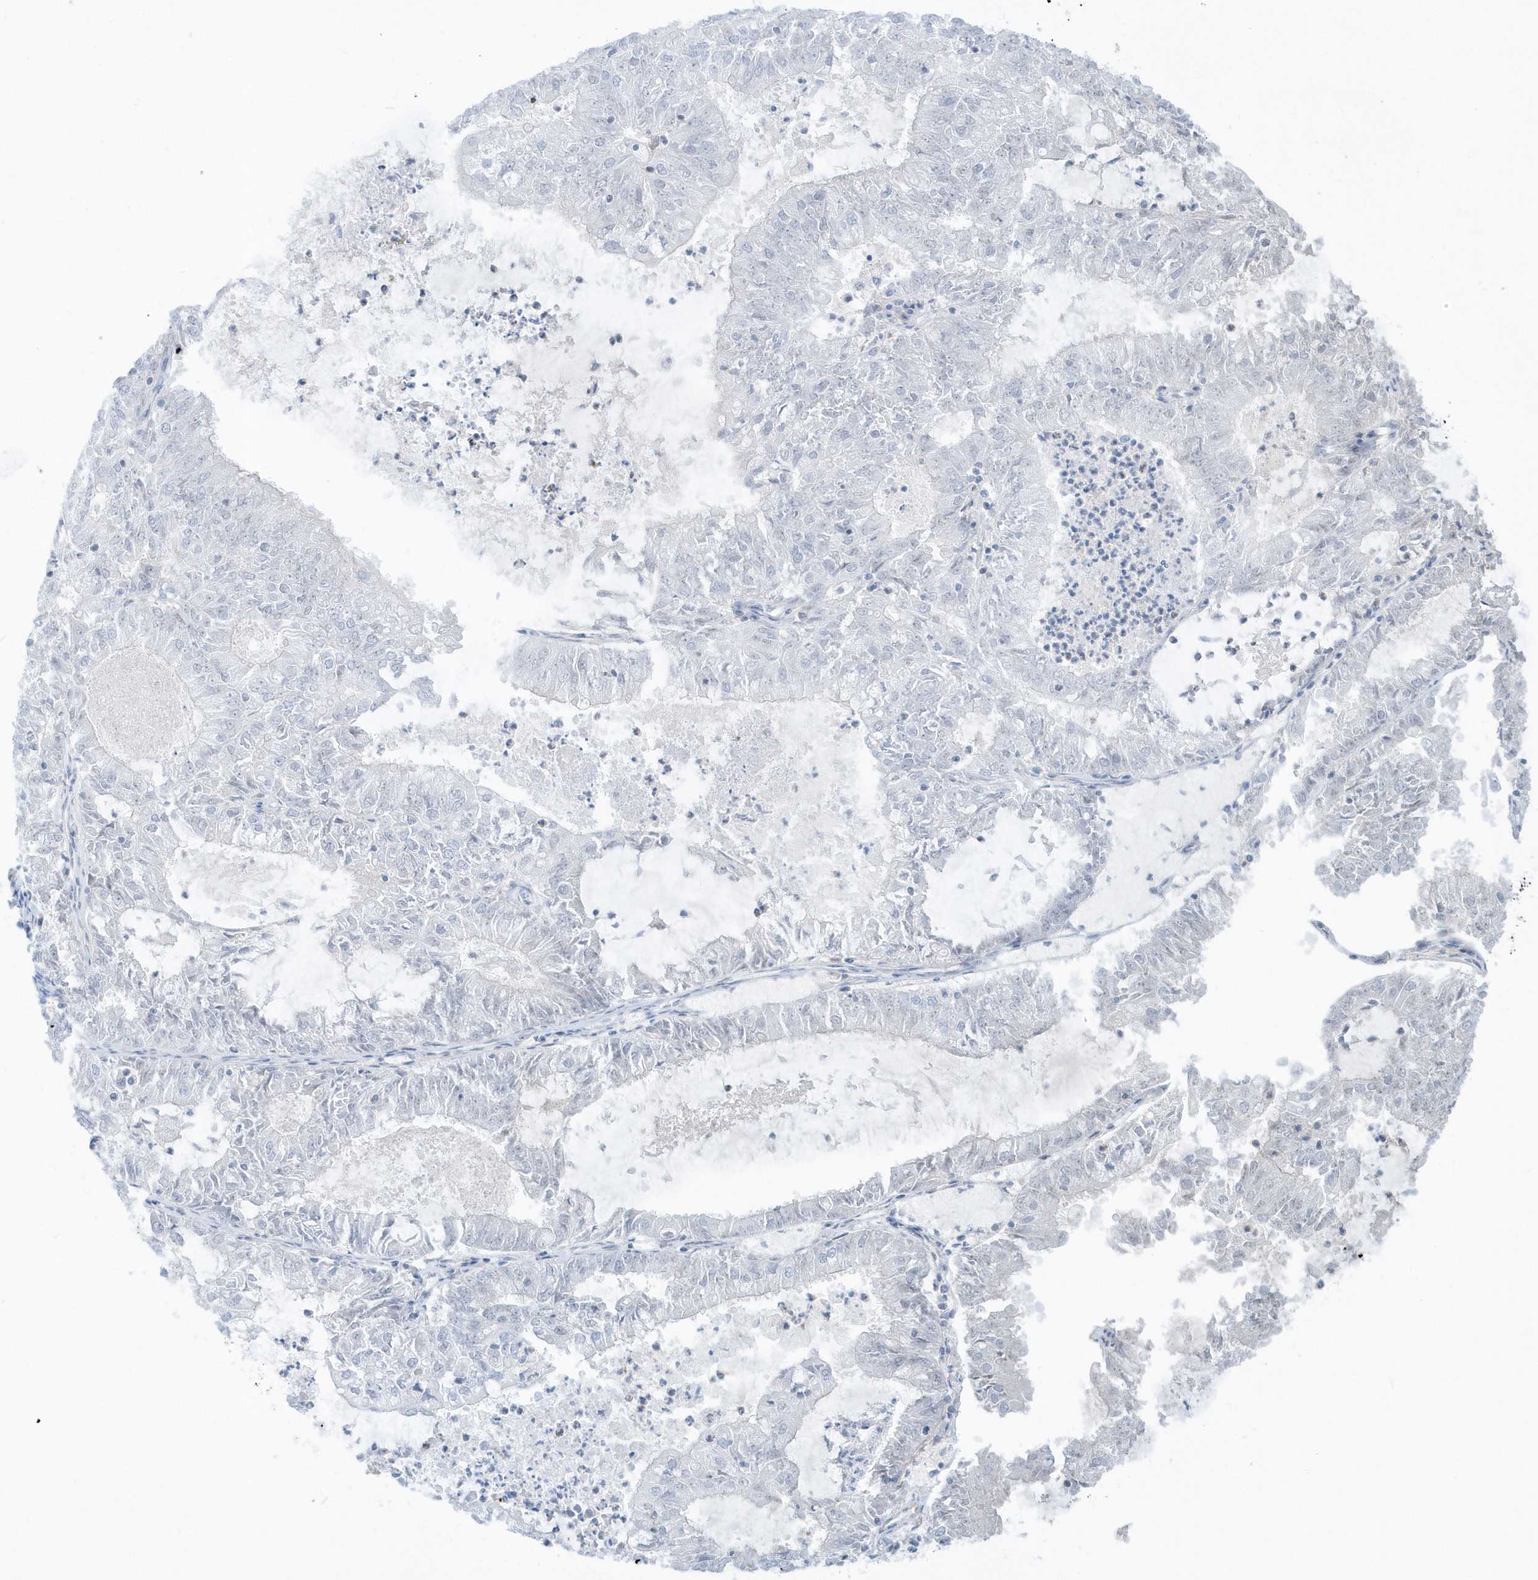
{"staining": {"intensity": "negative", "quantity": "none", "location": "none"}, "tissue": "endometrial cancer", "cell_type": "Tumor cells", "image_type": "cancer", "snomed": [{"axis": "morphology", "description": "Adenocarcinoma, NOS"}, {"axis": "topography", "description": "Endometrium"}], "caption": "Protein analysis of adenocarcinoma (endometrial) shows no significant staining in tumor cells.", "gene": "ZBTB8A", "patient": {"sex": "female", "age": 57}}